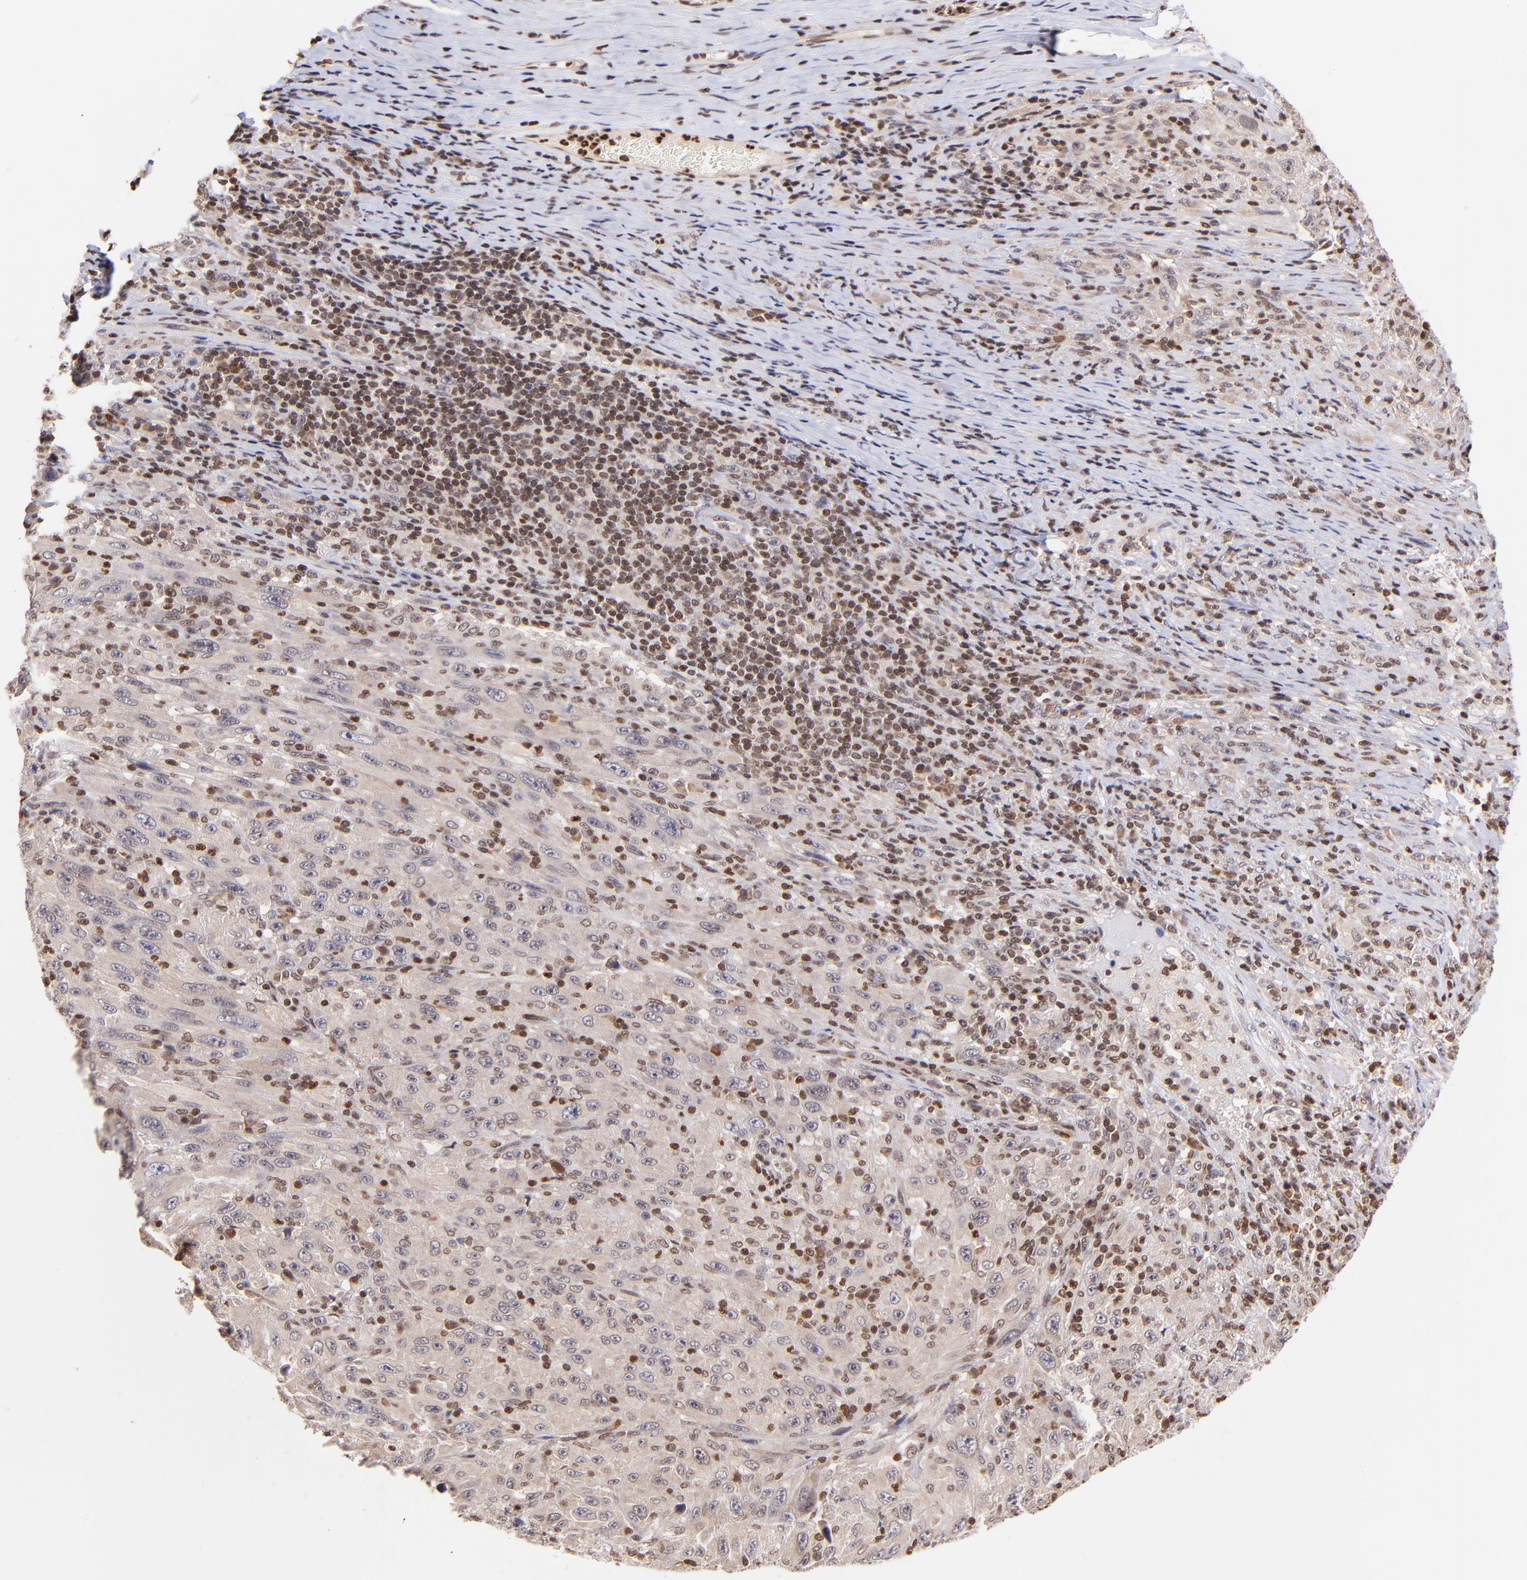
{"staining": {"intensity": "moderate", "quantity": ">75%", "location": "cytoplasmic/membranous"}, "tissue": "melanoma", "cell_type": "Tumor cells", "image_type": "cancer", "snomed": [{"axis": "morphology", "description": "Malignant melanoma, Metastatic site"}, {"axis": "topography", "description": "Skin"}], "caption": "Moderate cytoplasmic/membranous protein expression is seen in about >75% of tumor cells in malignant melanoma (metastatic site). (Brightfield microscopy of DAB IHC at high magnification).", "gene": "WDR25", "patient": {"sex": "female", "age": 56}}